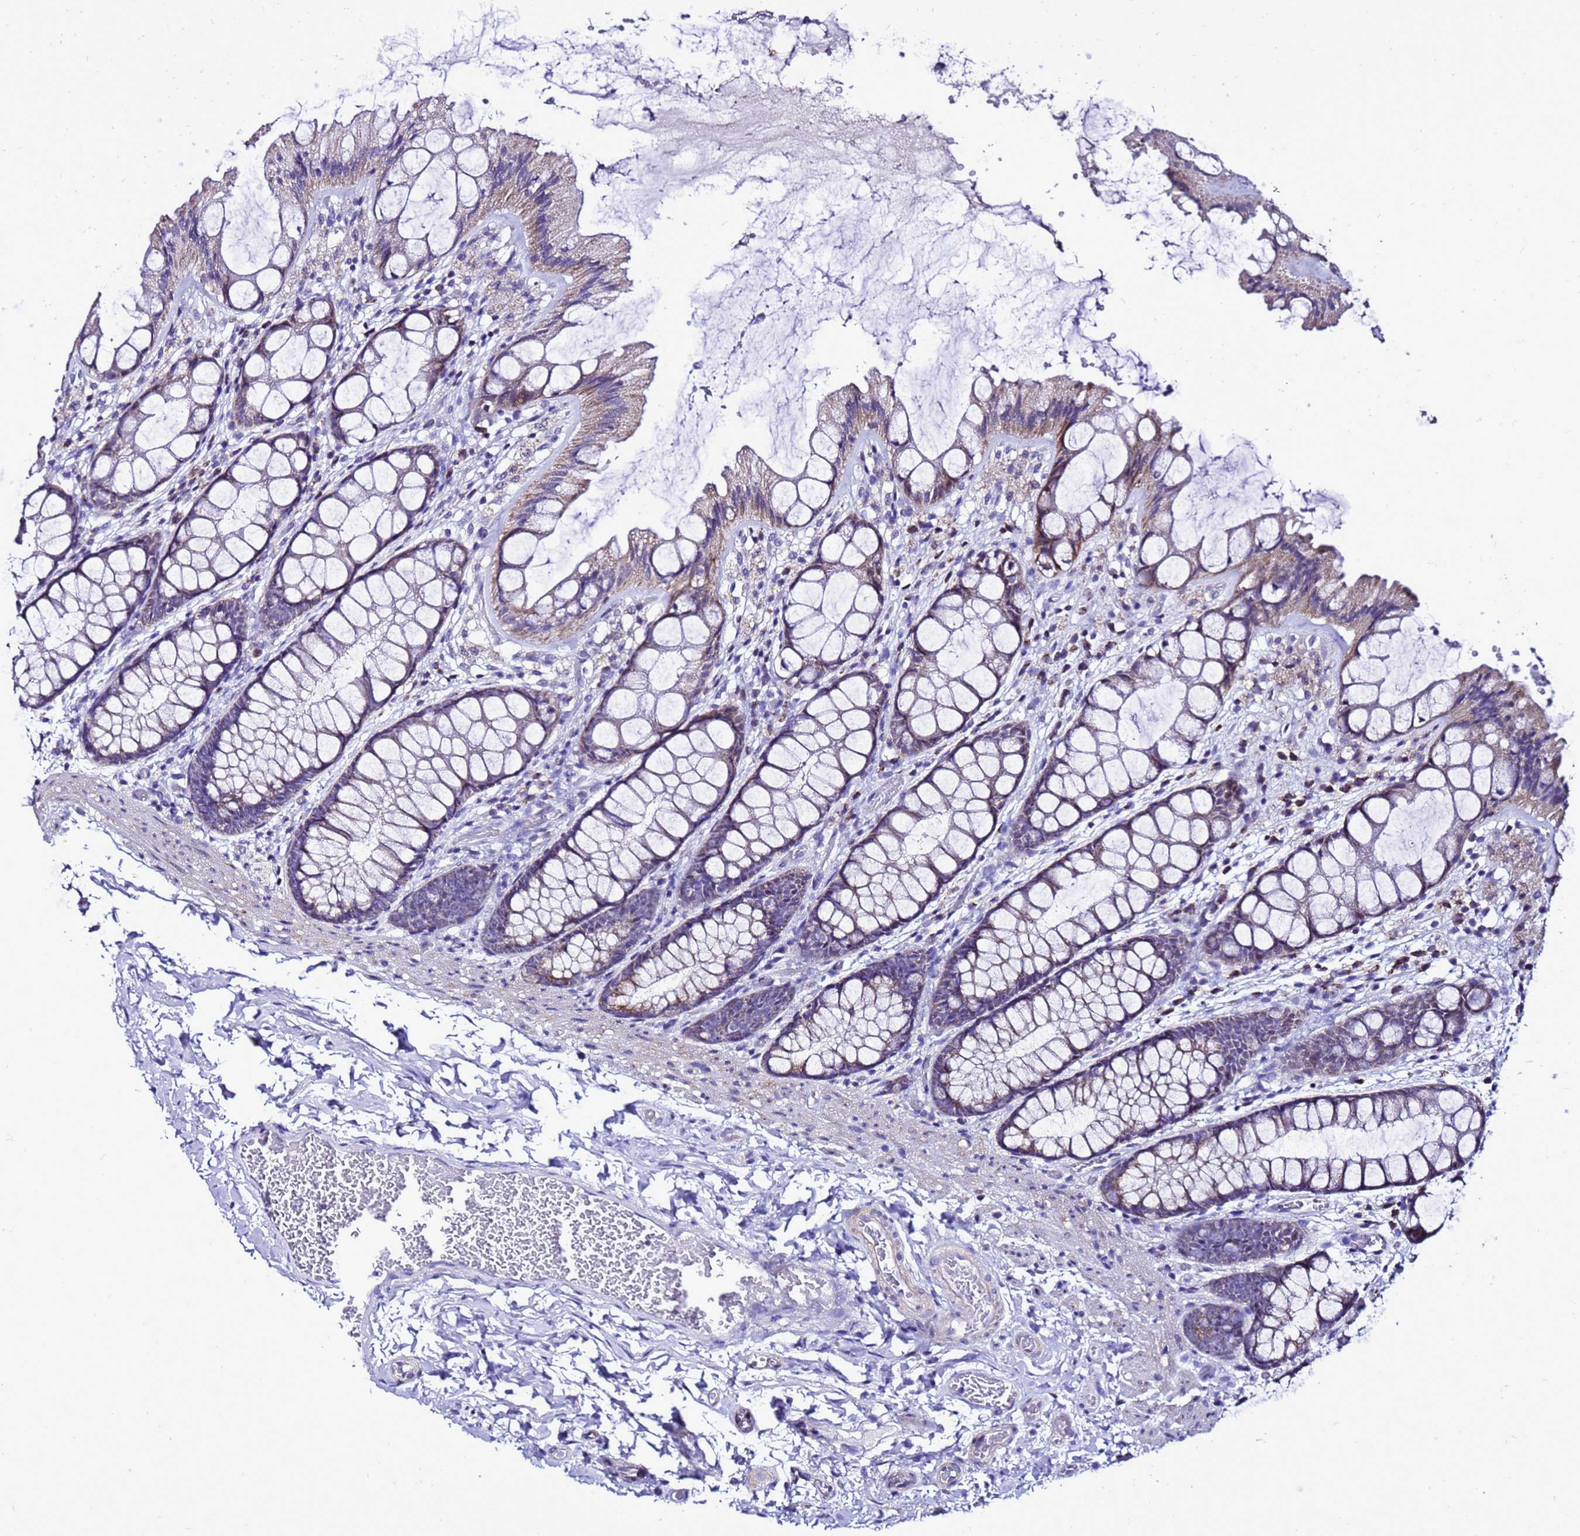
{"staining": {"intensity": "weak", "quantity": ">75%", "location": "cytoplasmic/membranous"}, "tissue": "colon", "cell_type": "Endothelial cells", "image_type": "normal", "snomed": [{"axis": "morphology", "description": "Normal tissue, NOS"}, {"axis": "topography", "description": "Colon"}], "caption": "IHC of normal colon displays low levels of weak cytoplasmic/membranous staining in about >75% of endothelial cells.", "gene": "DPH6", "patient": {"sex": "male", "age": 47}}